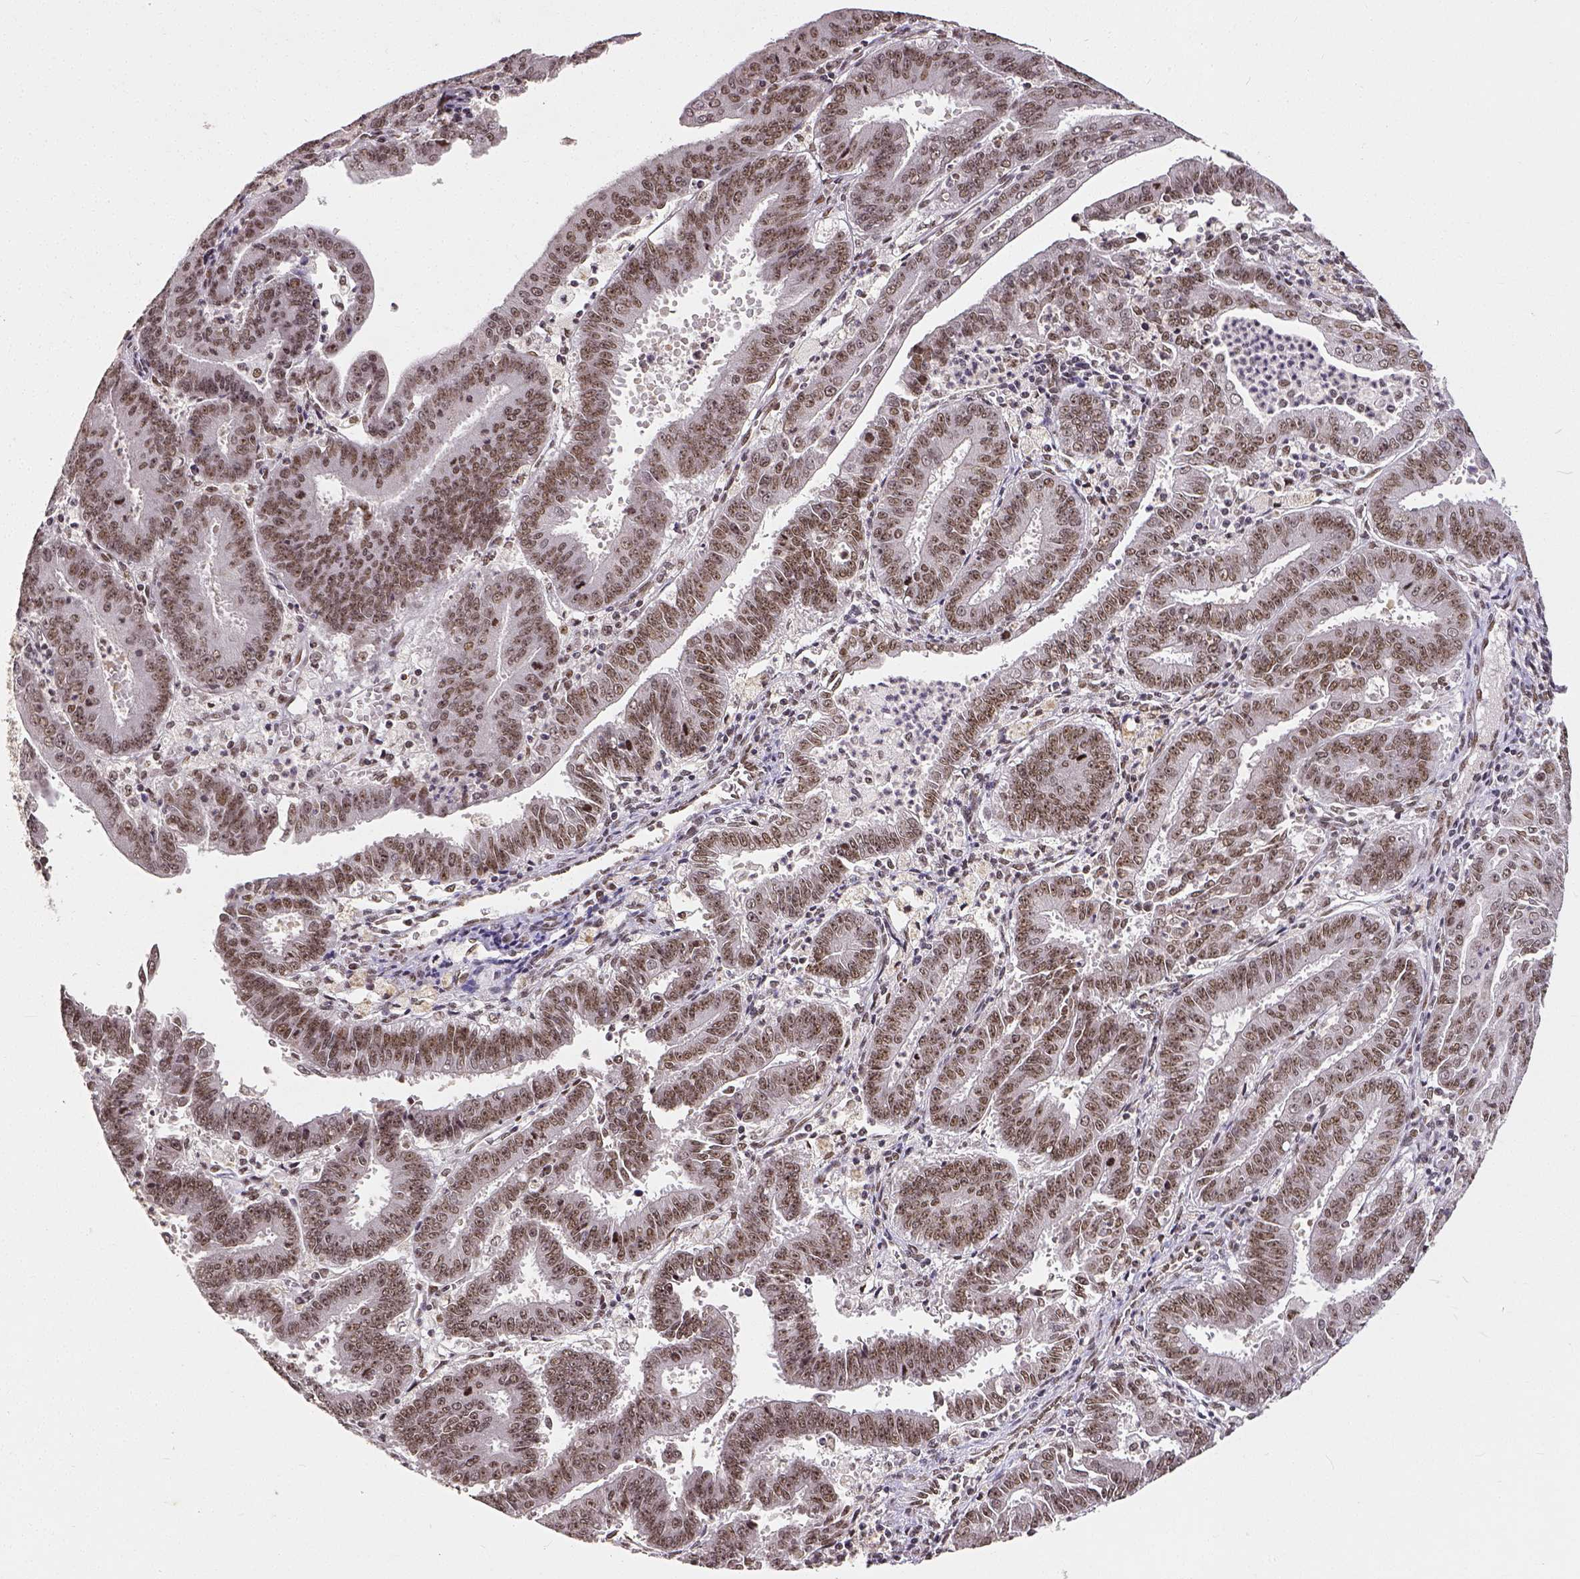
{"staining": {"intensity": "moderate", "quantity": ">75%", "location": "nuclear"}, "tissue": "endometrial cancer", "cell_type": "Tumor cells", "image_type": "cancer", "snomed": [{"axis": "morphology", "description": "Adenocarcinoma, NOS"}, {"axis": "topography", "description": "Endometrium"}], "caption": "Tumor cells display medium levels of moderate nuclear staining in about >75% of cells in human endometrial cancer (adenocarcinoma).", "gene": "ATRX", "patient": {"sex": "female", "age": 73}}